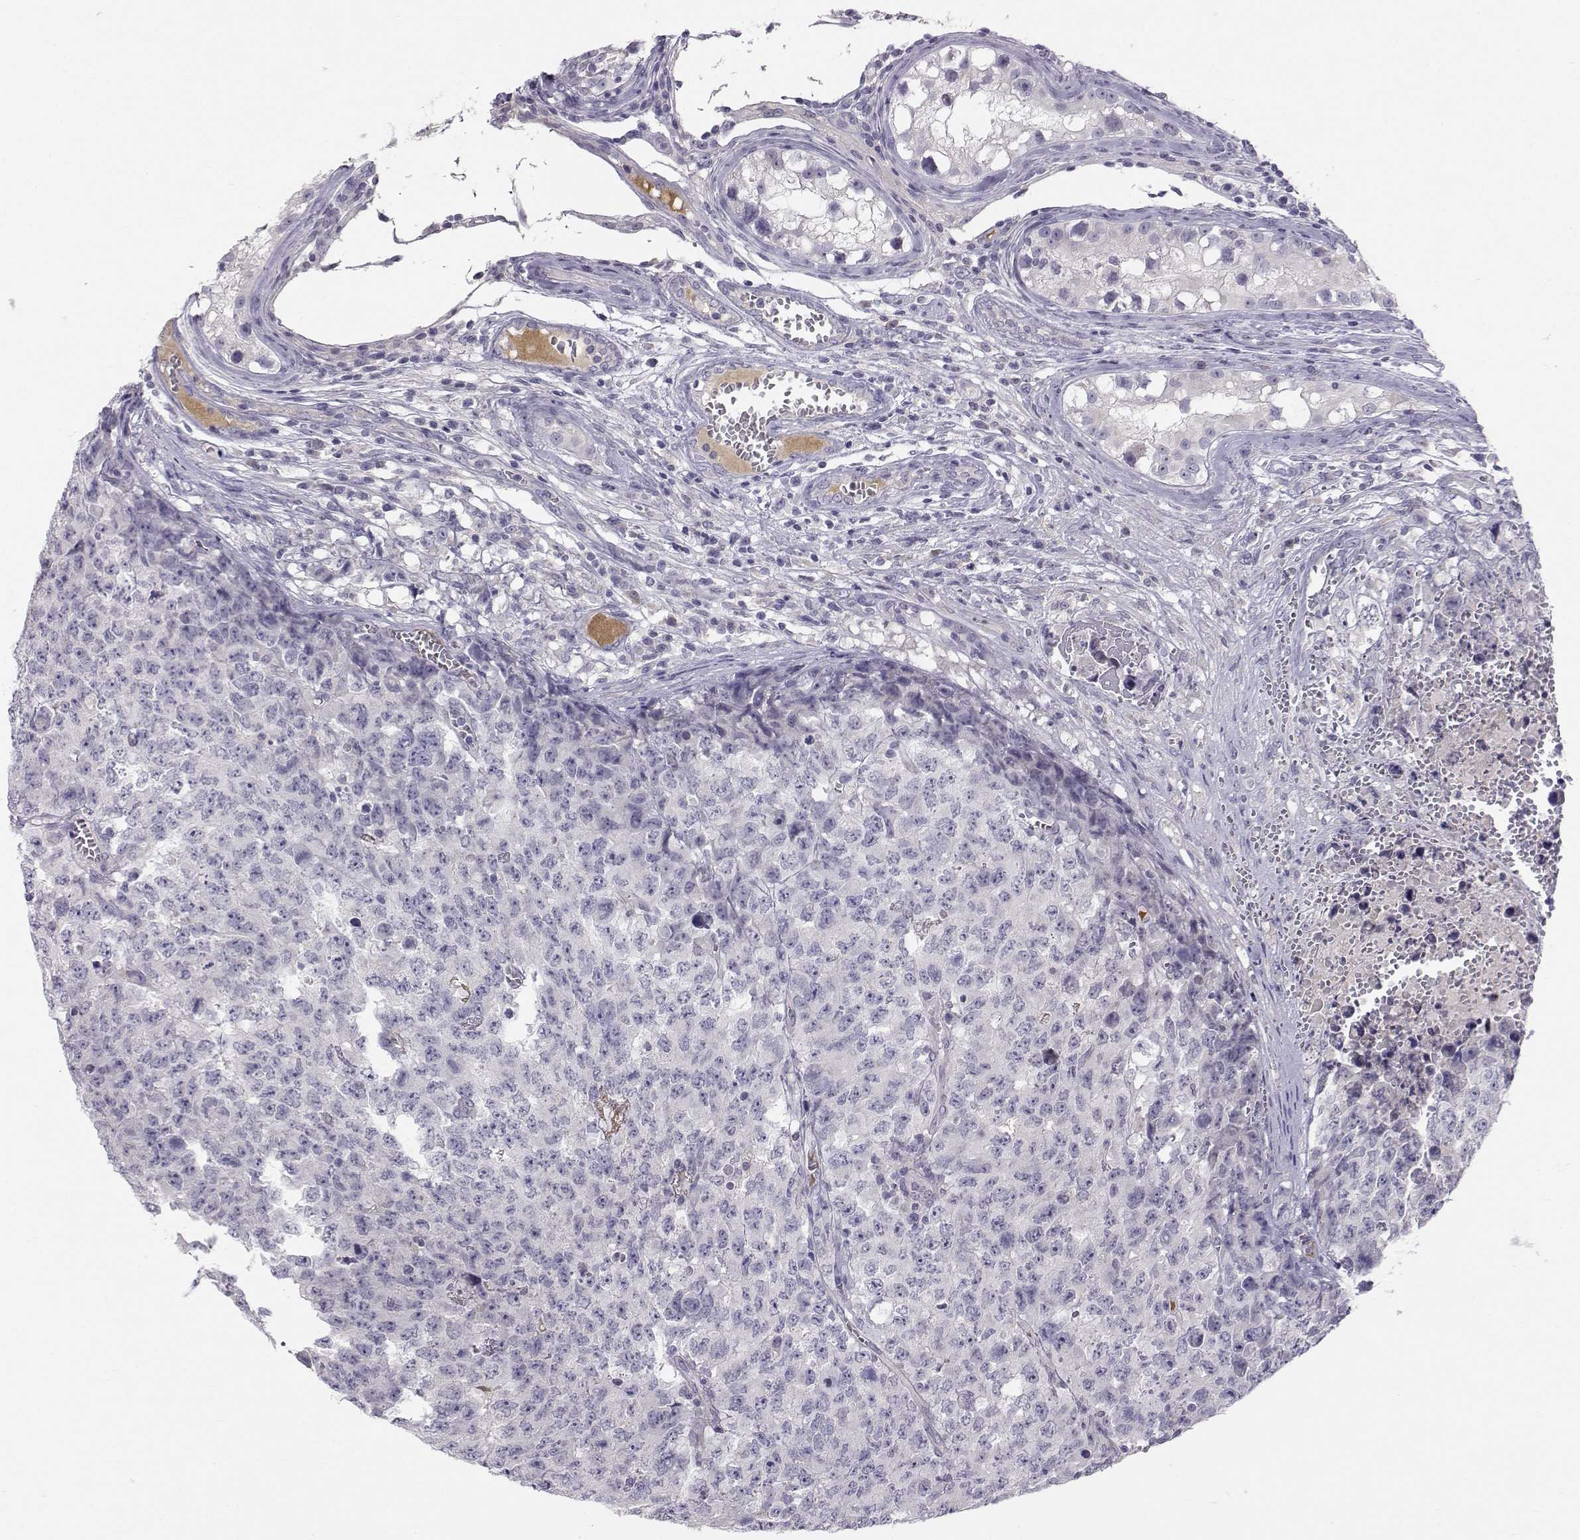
{"staining": {"intensity": "negative", "quantity": "none", "location": "none"}, "tissue": "testis cancer", "cell_type": "Tumor cells", "image_type": "cancer", "snomed": [{"axis": "morphology", "description": "Carcinoma, Embryonal, NOS"}, {"axis": "topography", "description": "Testis"}], "caption": "Immunohistochemistry (IHC) image of human testis cancer (embryonal carcinoma) stained for a protein (brown), which shows no expression in tumor cells. (DAB (3,3'-diaminobenzidine) immunohistochemistry (IHC) visualized using brightfield microscopy, high magnification).", "gene": "ACSL6", "patient": {"sex": "male", "age": 23}}